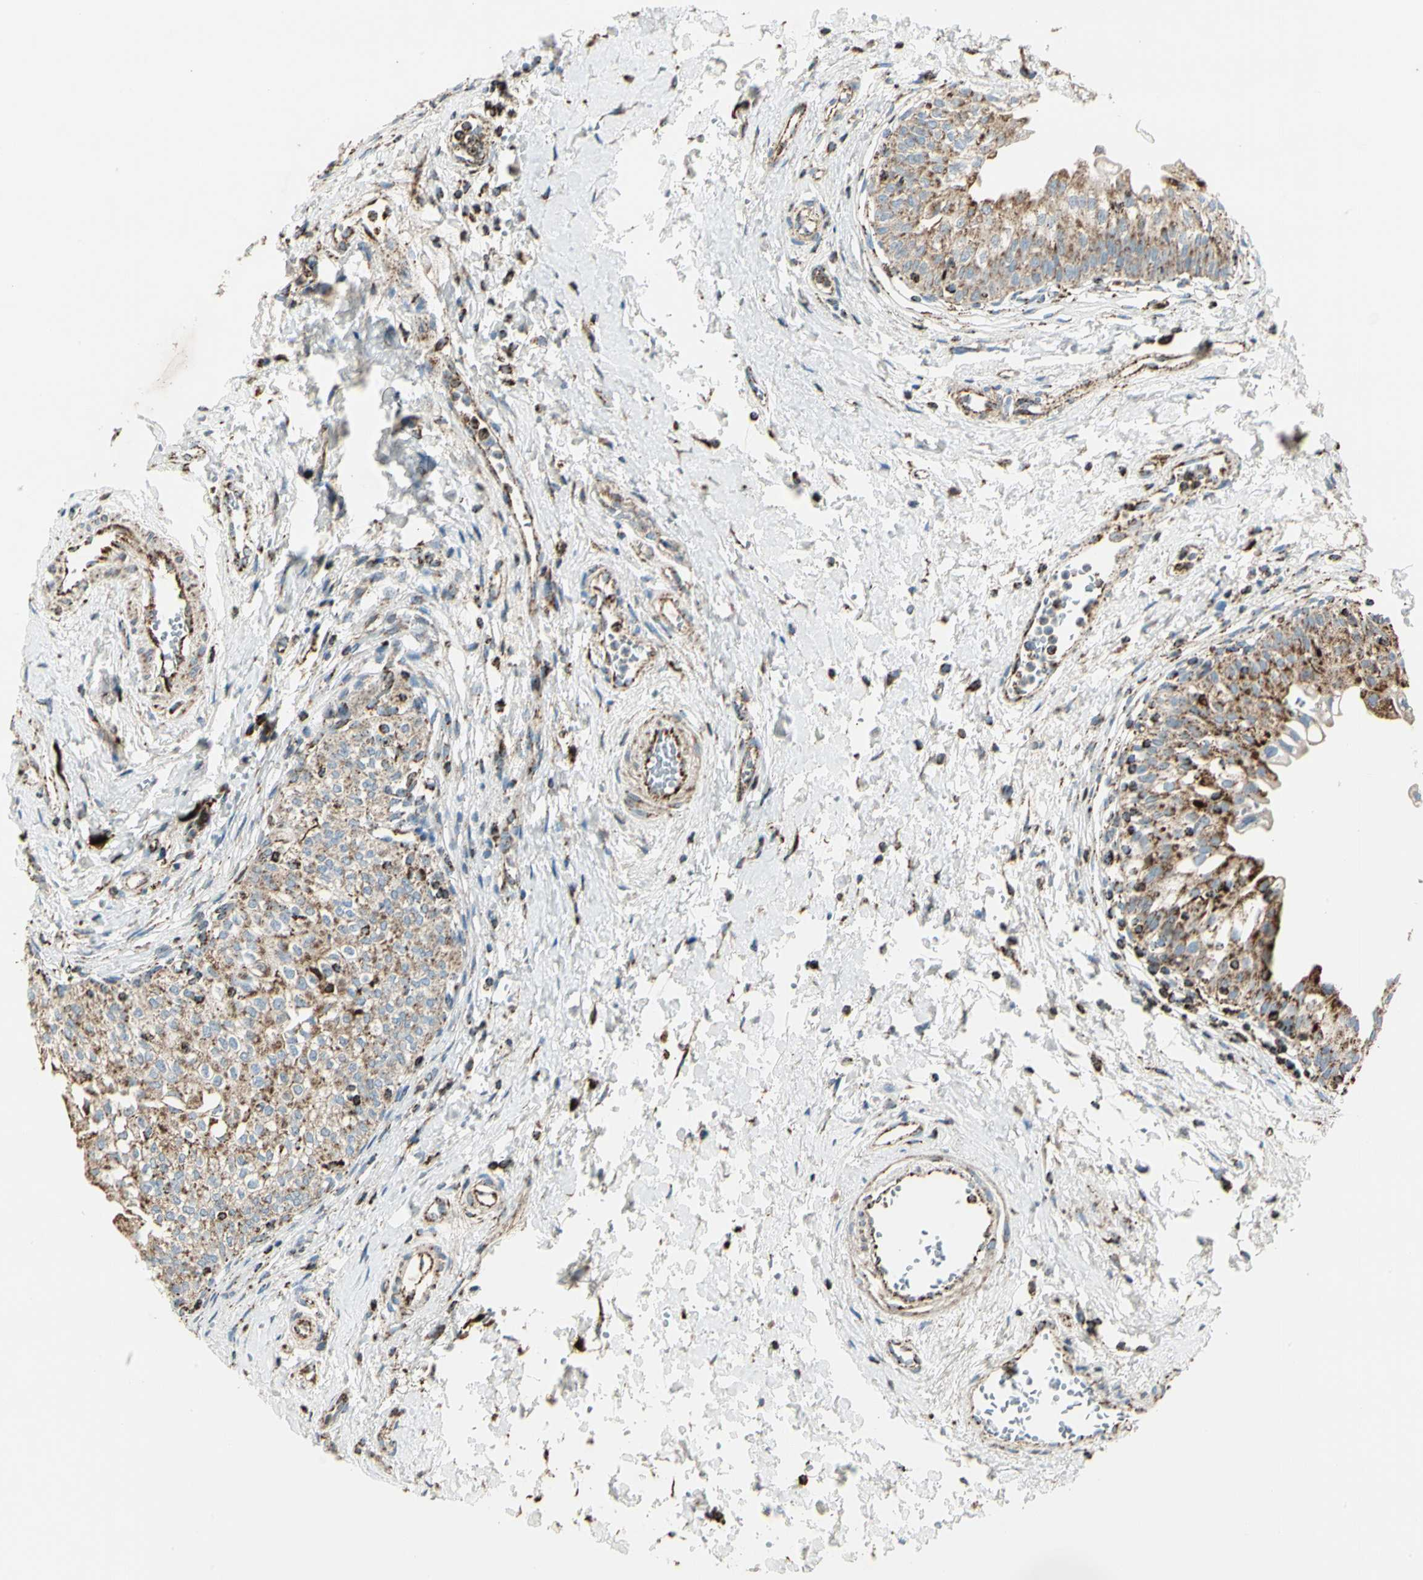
{"staining": {"intensity": "moderate", "quantity": "25%-75%", "location": "cytoplasmic/membranous"}, "tissue": "urinary bladder", "cell_type": "Urothelial cells", "image_type": "normal", "snomed": [{"axis": "morphology", "description": "Normal tissue, NOS"}, {"axis": "topography", "description": "Urinary bladder"}], "caption": "The immunohistochemical stain labels moderate cytoplasmic/membranous expression in urothelial cells of unremarkable urinary bladder.", "gene": "ME2", "patient": {"sex": "male", "age": 55}}